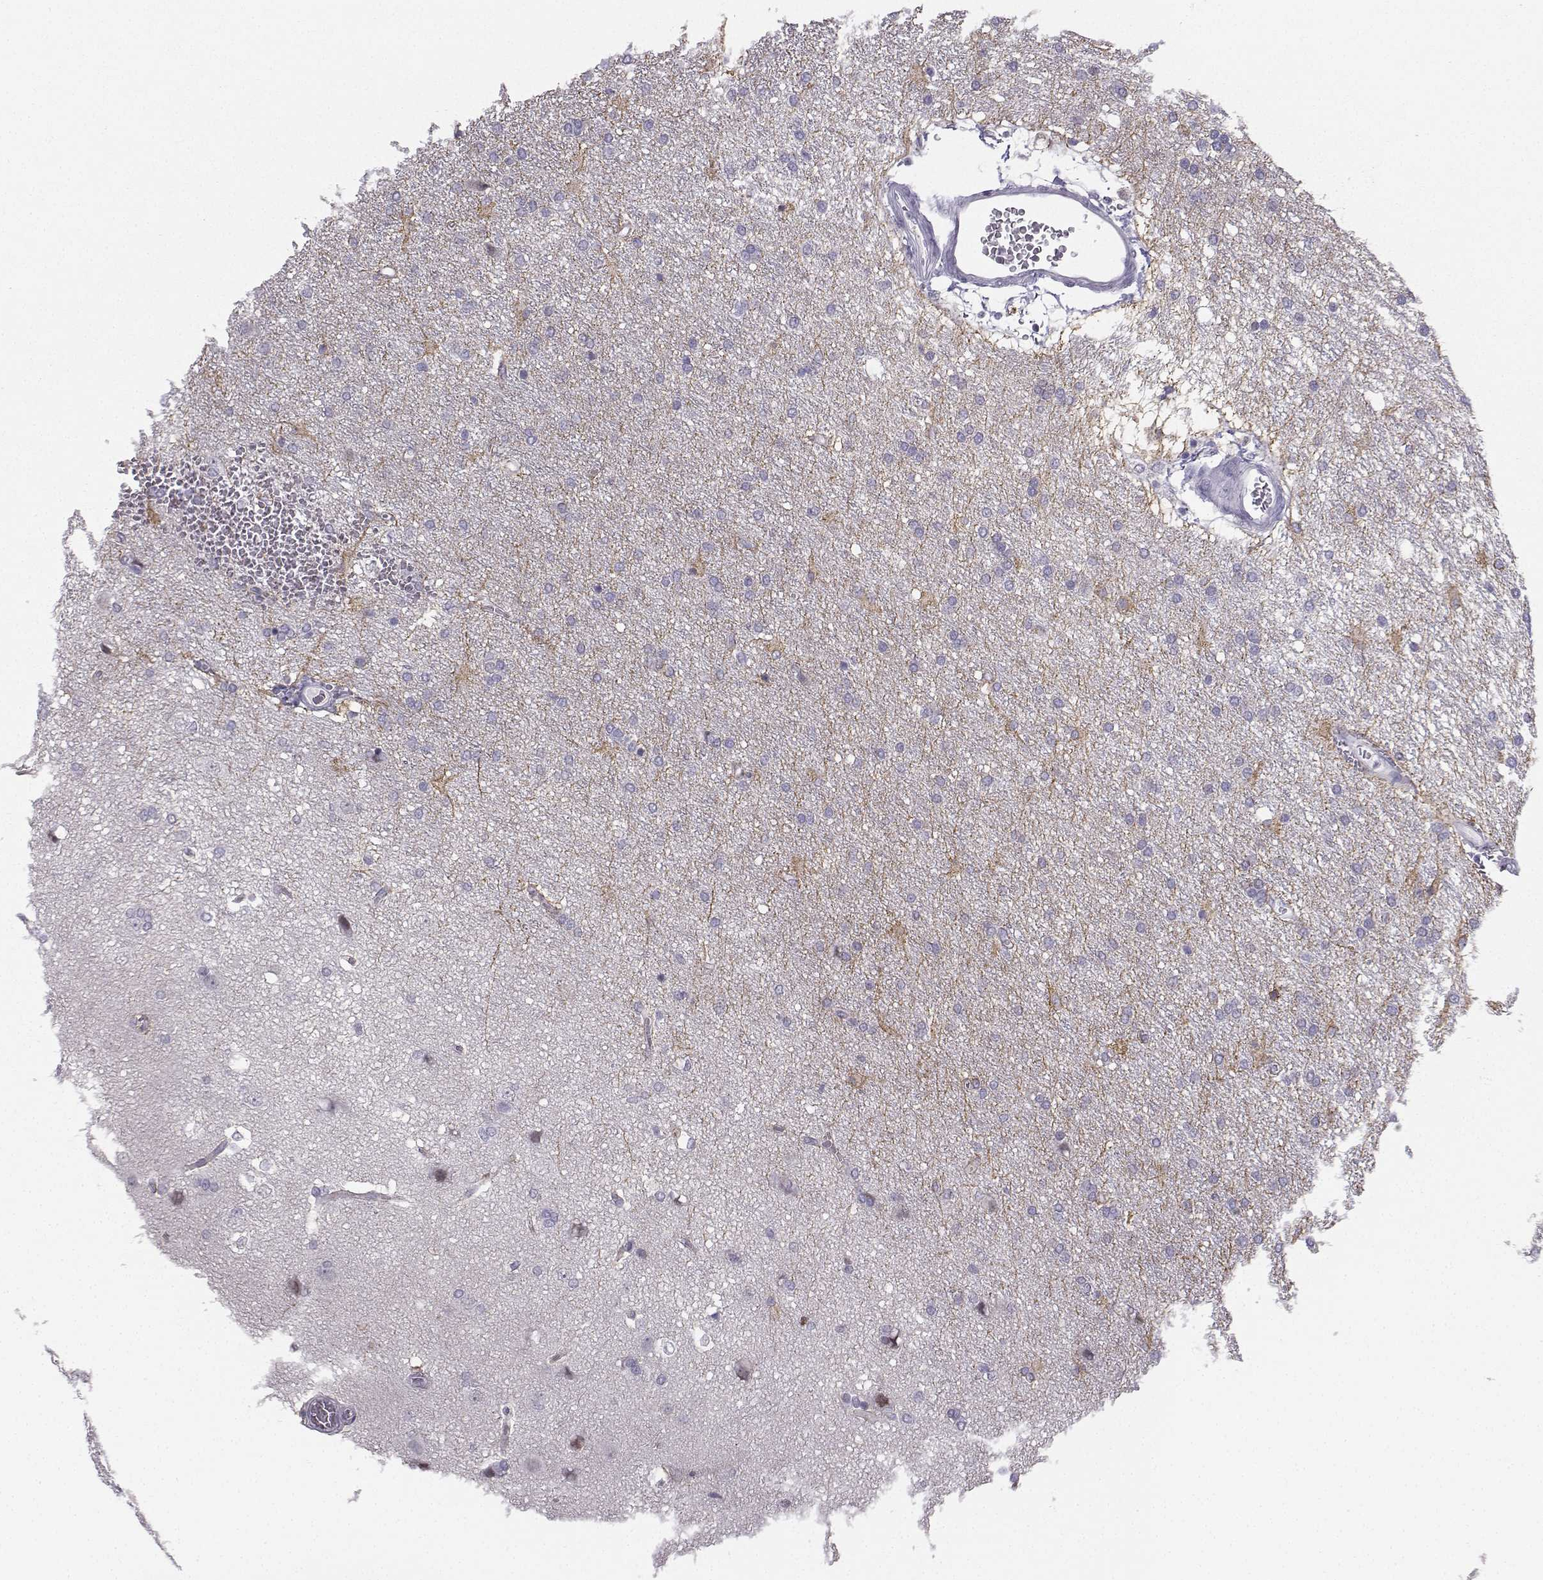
{"staining": {"intensity": "negative", "quantity": "none", "location": "none"}, "tissue": "glioma", "cell_type": "Tumor cells", "image_type": "cancer", "snomed": [{"axis": "morphology", "description": "Glioma, malignant, Low grade"}, {"axis": "topography", "description": "Brain"}], "caption": "There is no significant staining in tumor cells of glioma.", "gene": "DCLK3", "patient": {"sex": "female", "age": 32}}